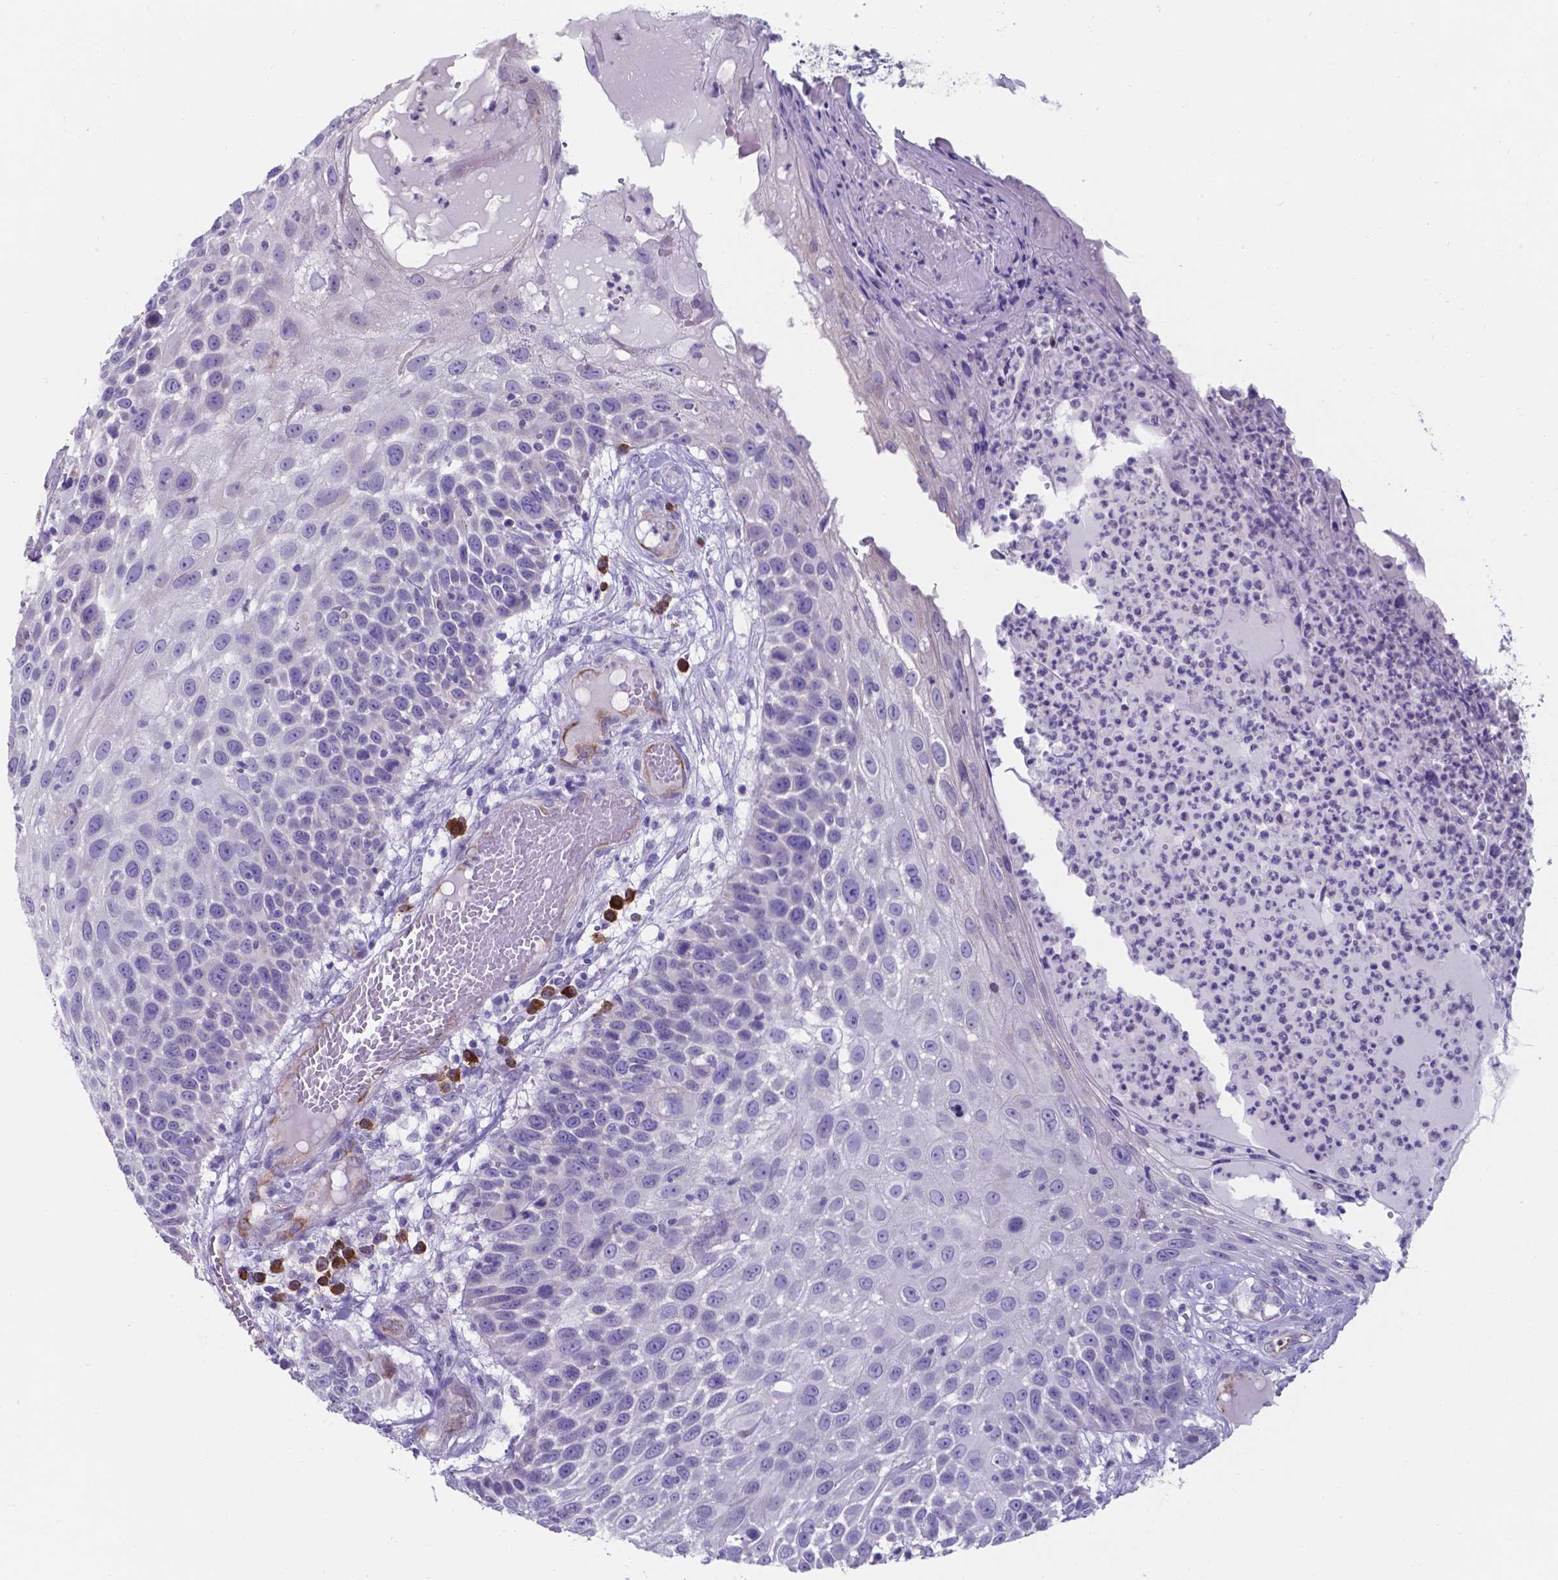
{"staining": {"intensity": "negative", "quantity": "none", "location": "none"}, "tissue": "skin cancer", "cell_type": "Tumor cells", "image_type": "cancer", "snomed": [{"axis": "morphology", "description": "Squamous cell carcinoma, NOS"}, {"axis": "topography", "description": "Skin"}], "caption": "High magnification brightfield microscopy of skin cancer (squamous cell carcinoma) stained with DAB (brown) and counterstained with hematoxylin (blue): tumor cells show no significant staining.", "gene": "UBE2J1", "patient": {"sex": "male", "age": 92}}